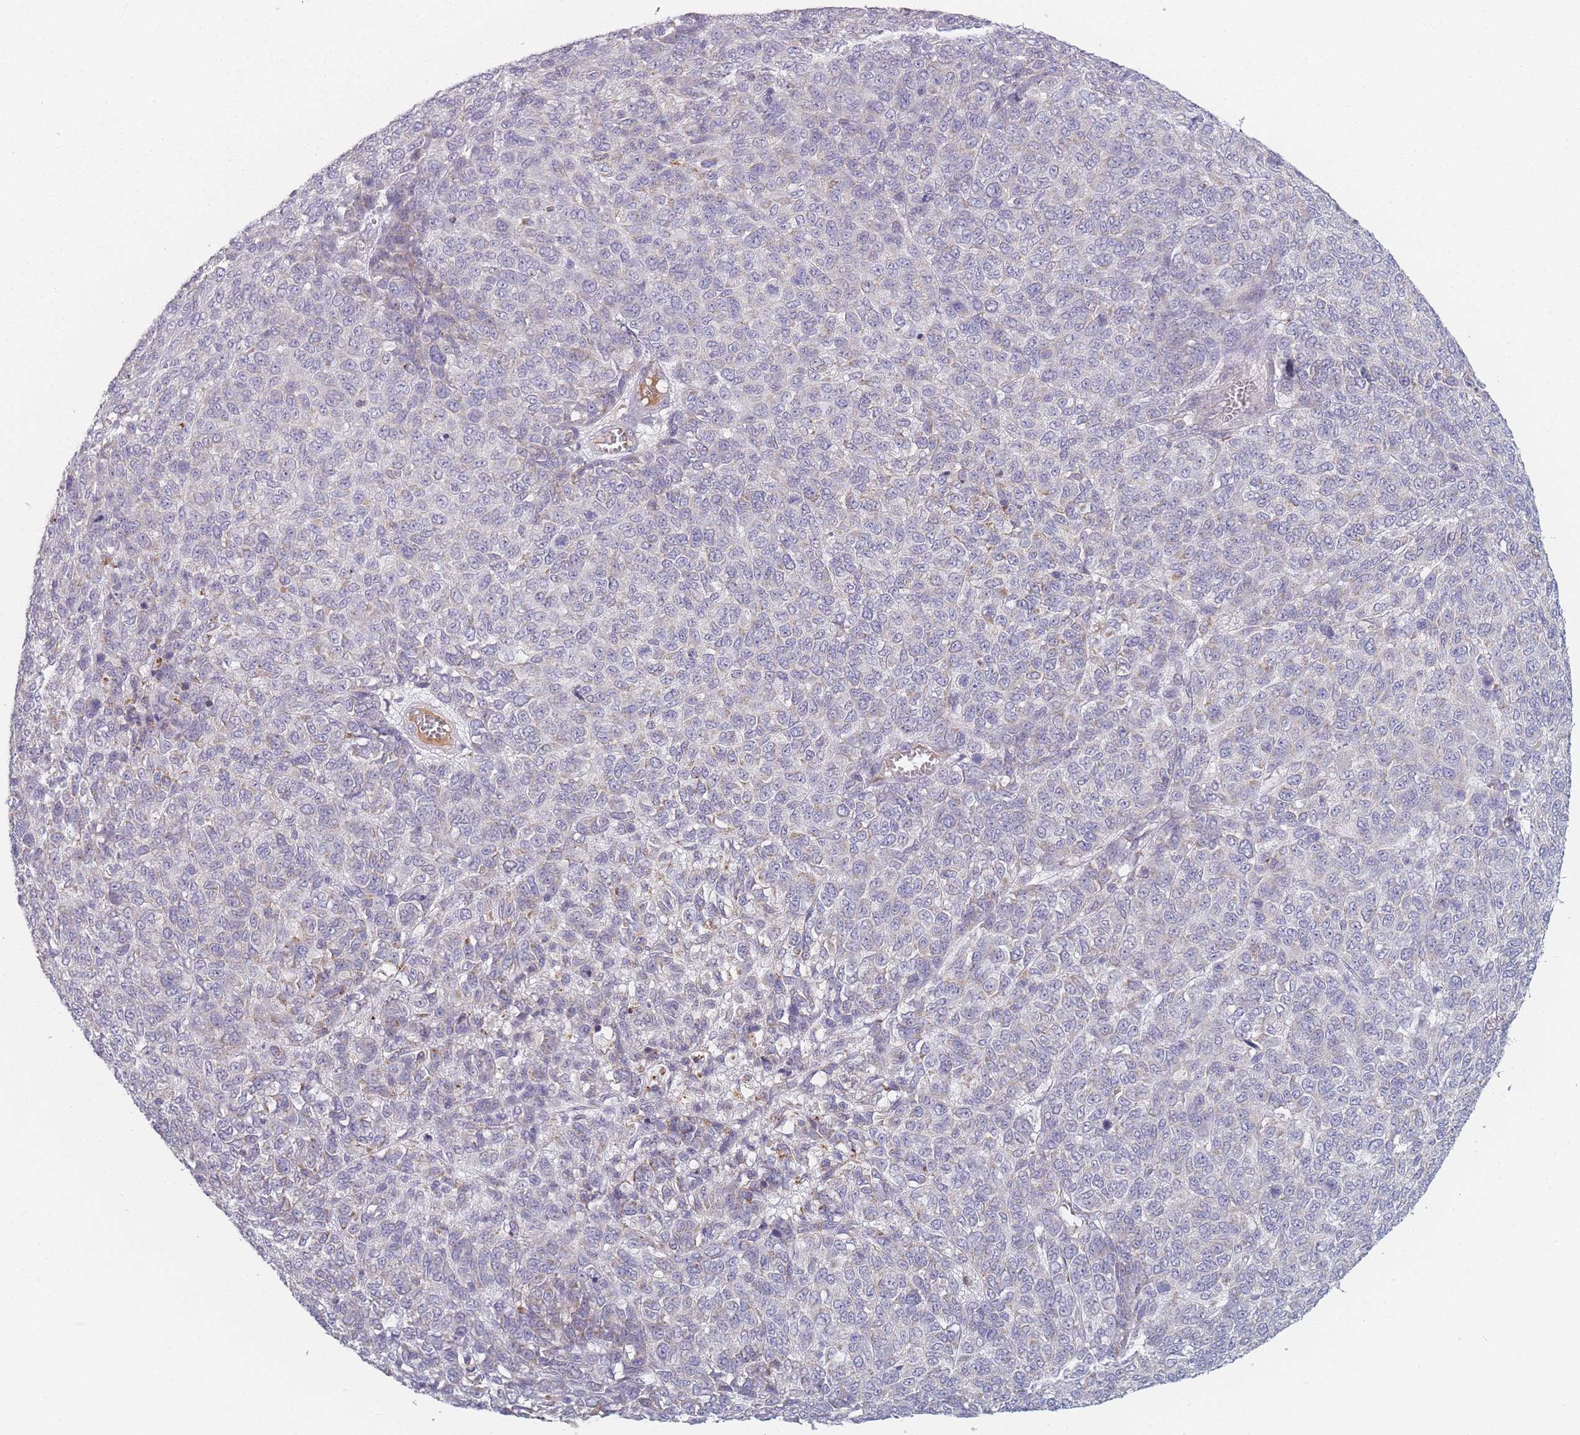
{"staining": {"intensity": "strong", "quantity": "<25%", "location": "cytoplasmic/membranous"}, "tissue": "melanoma", "cell_type": "Tumor cells", "image_type": "cancer", "snomed": [{"axis": "morphology", "description": "Malignant melanoma, NOS"}, {"axis": "topography", "description": "Skin"}], "caption": "The micrograph reveals a brown stain indicating the presence of a protein in the cytoplasmic/membranous of tumor cells in melanoma.", "gene": "PEX11B", "patient": {"sex": "male", "age": 49}}